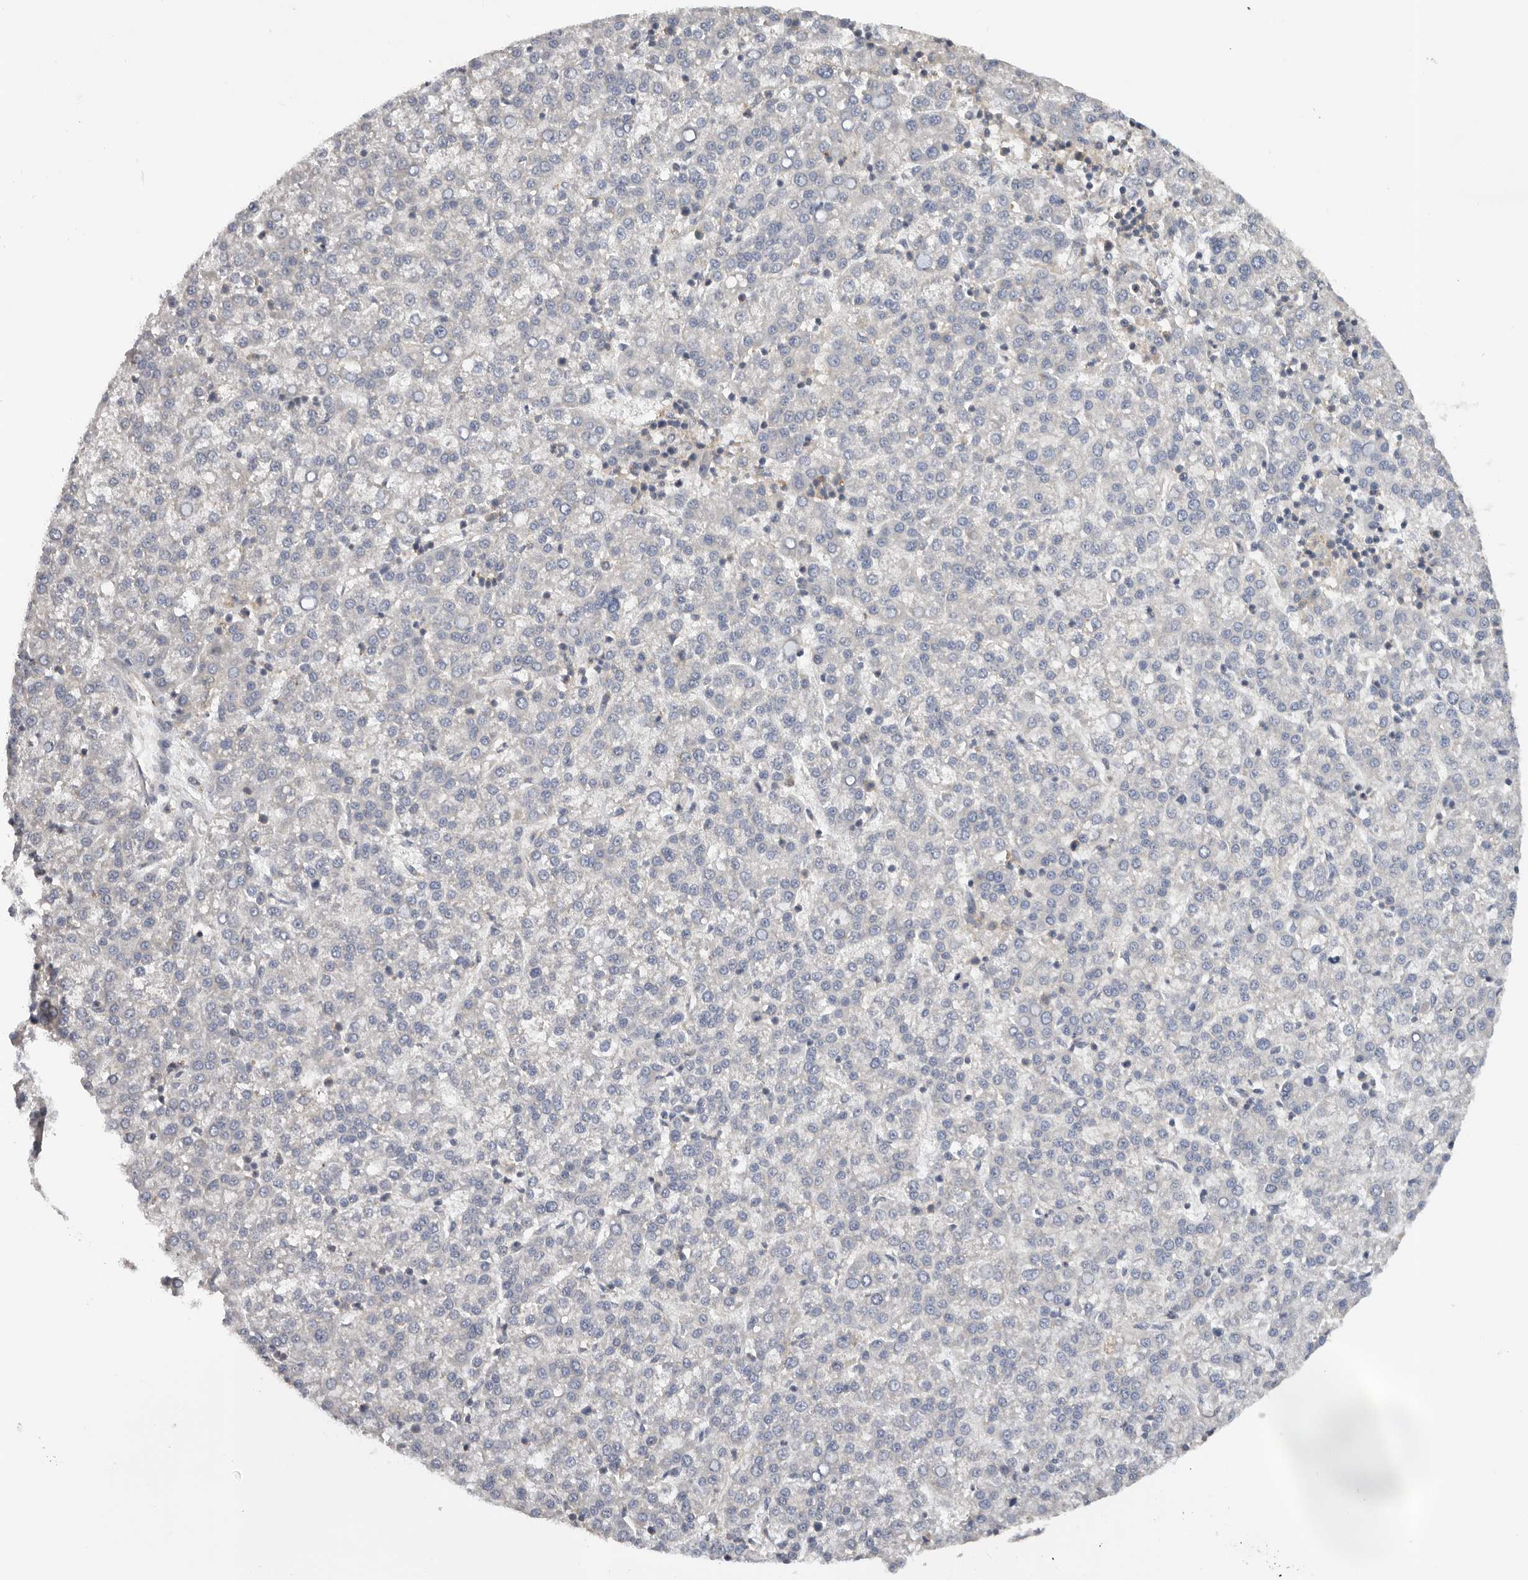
{"staining": {"intensity": "negative", "quantity": "none", "location": "none"}, "tissue": "liver cancer", "cell_type": "Tumor cells", "image_type": "cancer", "snomed": [{"axis": "morphology", "description": "Carcinoma, Hepatocellular, NOS"}, {"axis": "topography", "description": "Liver"}], "caption": "Photomicrograph shows no protein expression in tumor cells of liver cancer tissue.", "gene": "PPP1R42", "patient": {"sex": "female", "age": 58}}